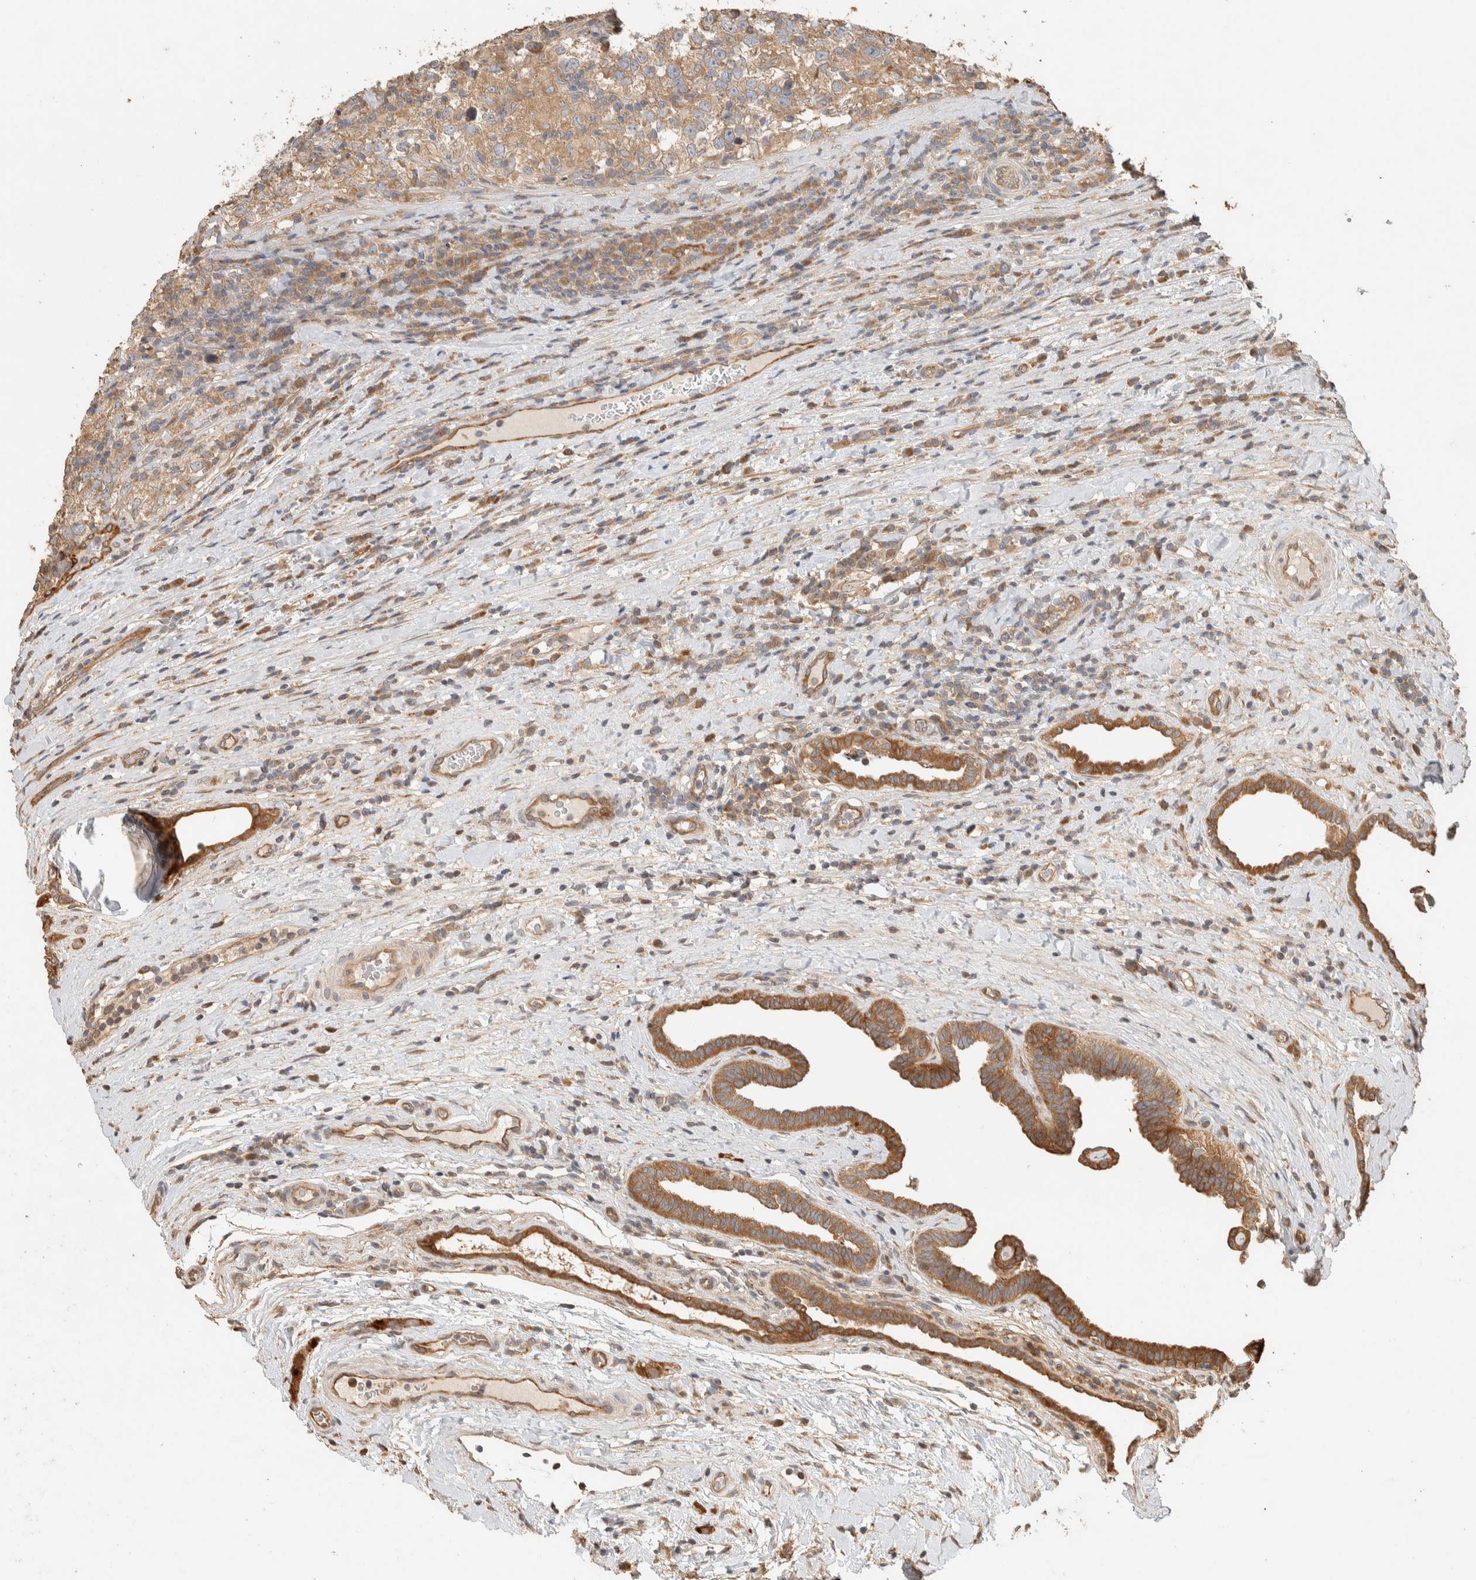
{"staining": {"intensity": "weak", "quantity": ">75%", "location": "cytoplasmic/membranous"}, "tissue": "testis cancer", "cell_type": "Tumor cells", "image_type": "cancer", "snomed": [{"axis": "morphology", "description": "Normal tissue, NOS"}, {"axis": "morphology", "description": "Seminoma, NOS"}, {"axis": "topography", "description": "Testis"}], "caption": "A high-resolution histopathology image shows IHC staining of seminoma (testis), which displays weak cytoplasmic/membranous expression in about >75% of tumor cells. The protein of interest is stained brown, and the nuclei are stained in blue (DAB (3,3'-diaminobenzidine) IHC with brightfield microscopy, high magnification).", "gene": "EXOC7", "patient": {"sex": "male", "age": 43}}